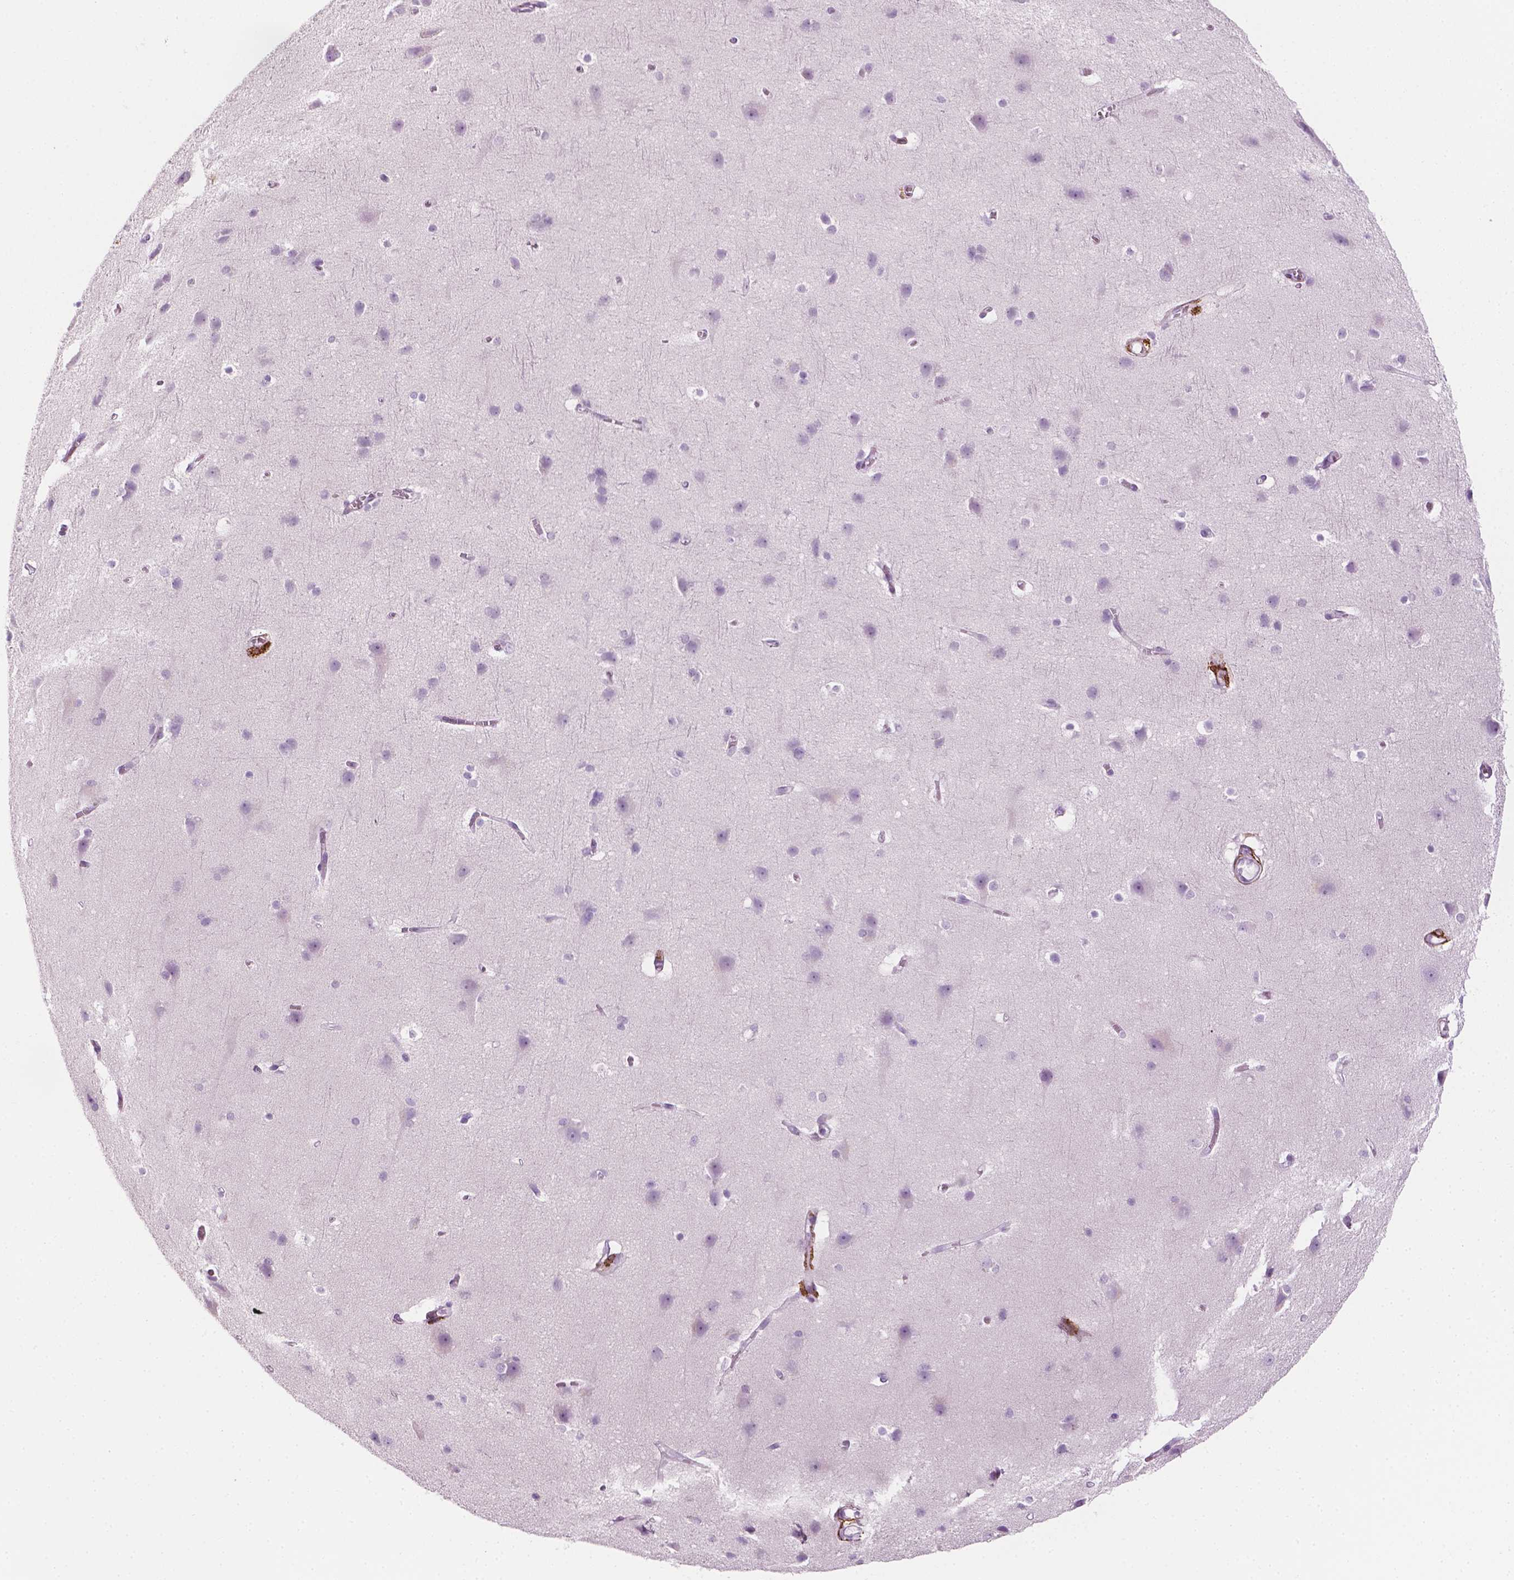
{"staining": {"intensity": "moderate", "quantity": "<25%", "location": "cytoplasmic/membranous"}, "tissue": "cerebral cortex", "cell_type": "Endothelial cells", "image_type": "normal", "snomed": [{"axis": "morphology", "description": "Normal tissue, NOS"}, {"axis": "topography", "description": "Cerebral cortex"}], "caption": "Protein staining exhibits moderate cytoplasmic/membranous expression in about <25% of endothelial cells in unremarkable cerebral cortex. (Brightfield microscopy of DAB IHC at high magnification).", "gene": "CES1", "patient": {"sex": "male", "age": 37}}